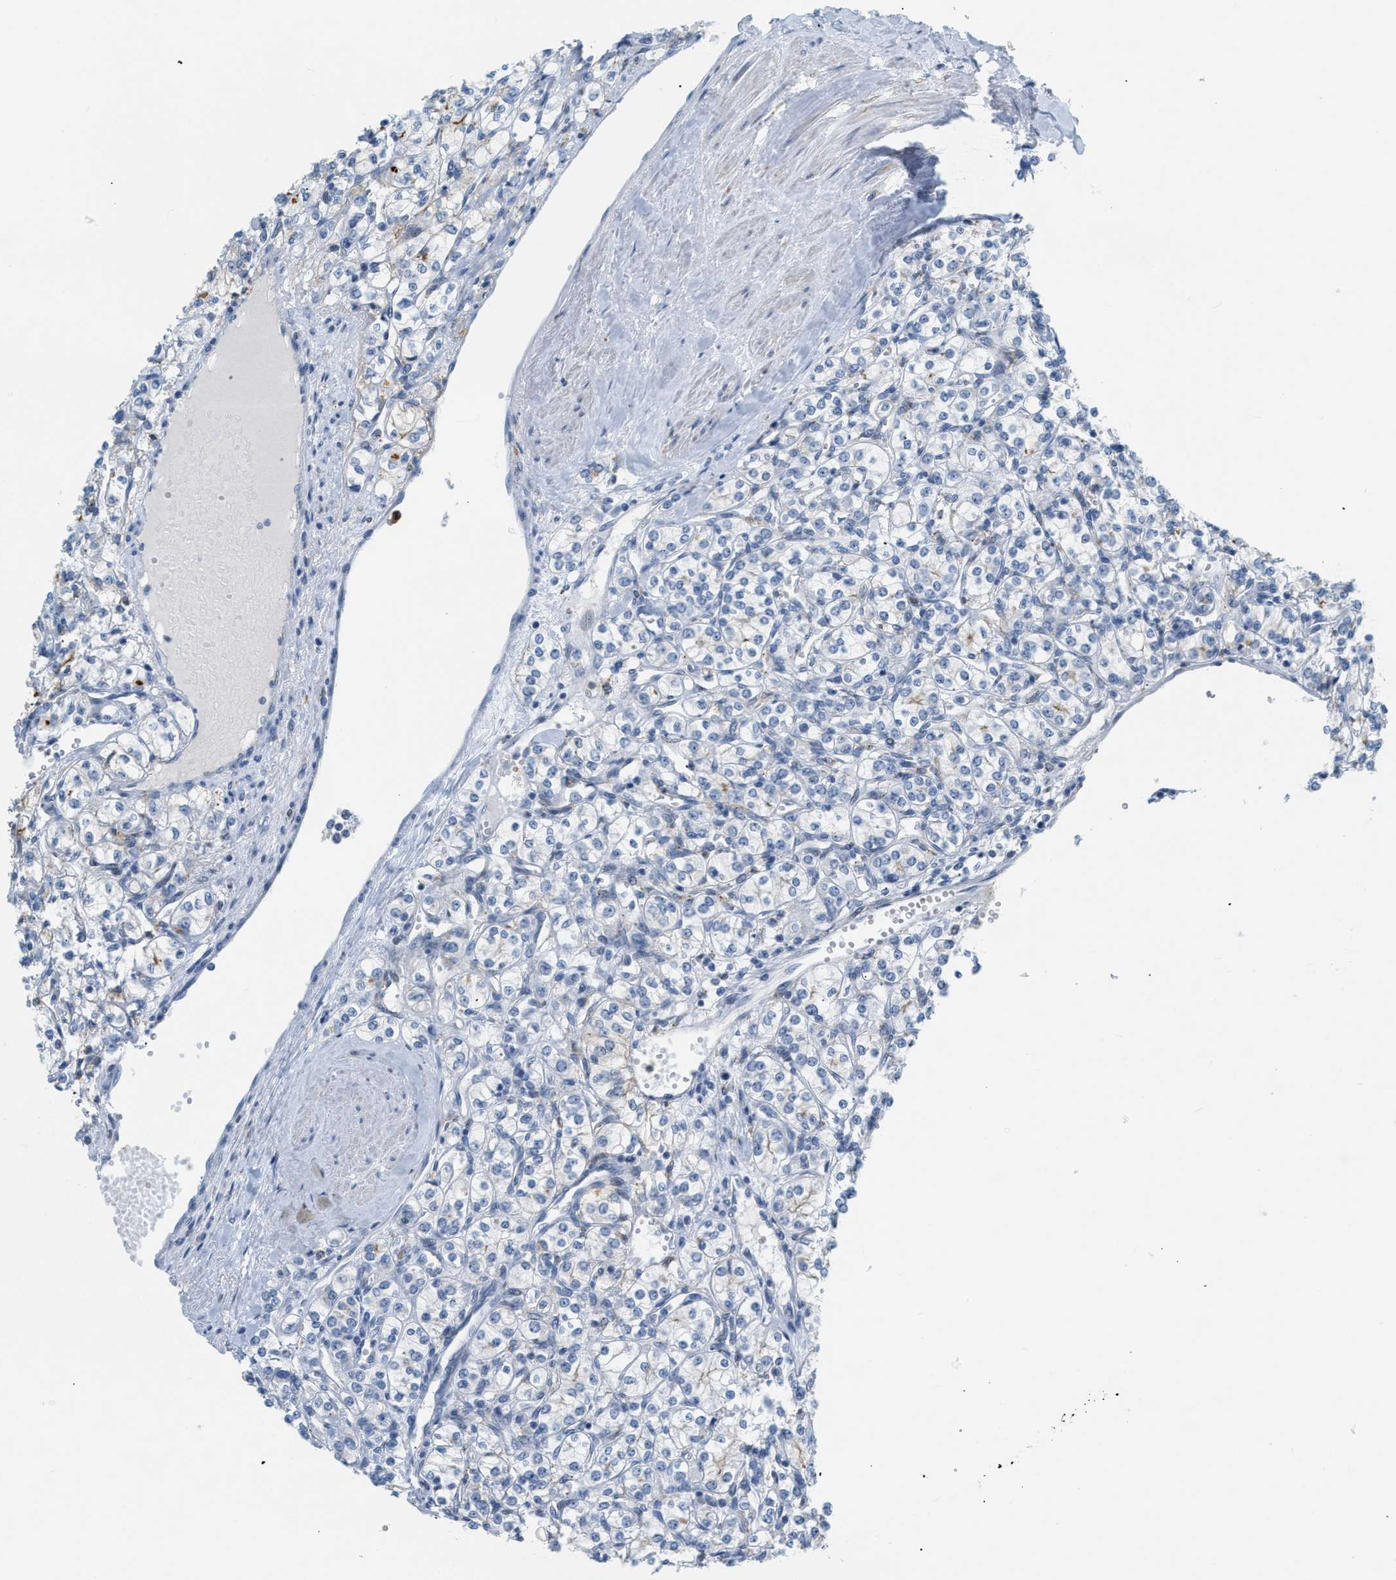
{"staining": {"intensity": "negative", "quantity": "none", "location": "none"}, "tissue": "renal cancer", "cell_type": "Tumor cells", "image_type": "cancer", "snomed": [{"axis": "morphology", "description": "Adenocarcinoma, NOS"}, {"axis": "topography", "description": "Kidney"}], "caption": "Immunohistochemistry image of neoplastic tissue: human renal cancer stained with DAB (3,3'-diaminobenzidine) displays no significant protein expression in tumor cells. (Brightfield microscopy of DAB (3,3'-diaminobenzidine) immunohistochemistry (IHC) at high magnification).", "gene": "ZNF408", "patient": {"sex": "male", "age": 77}}